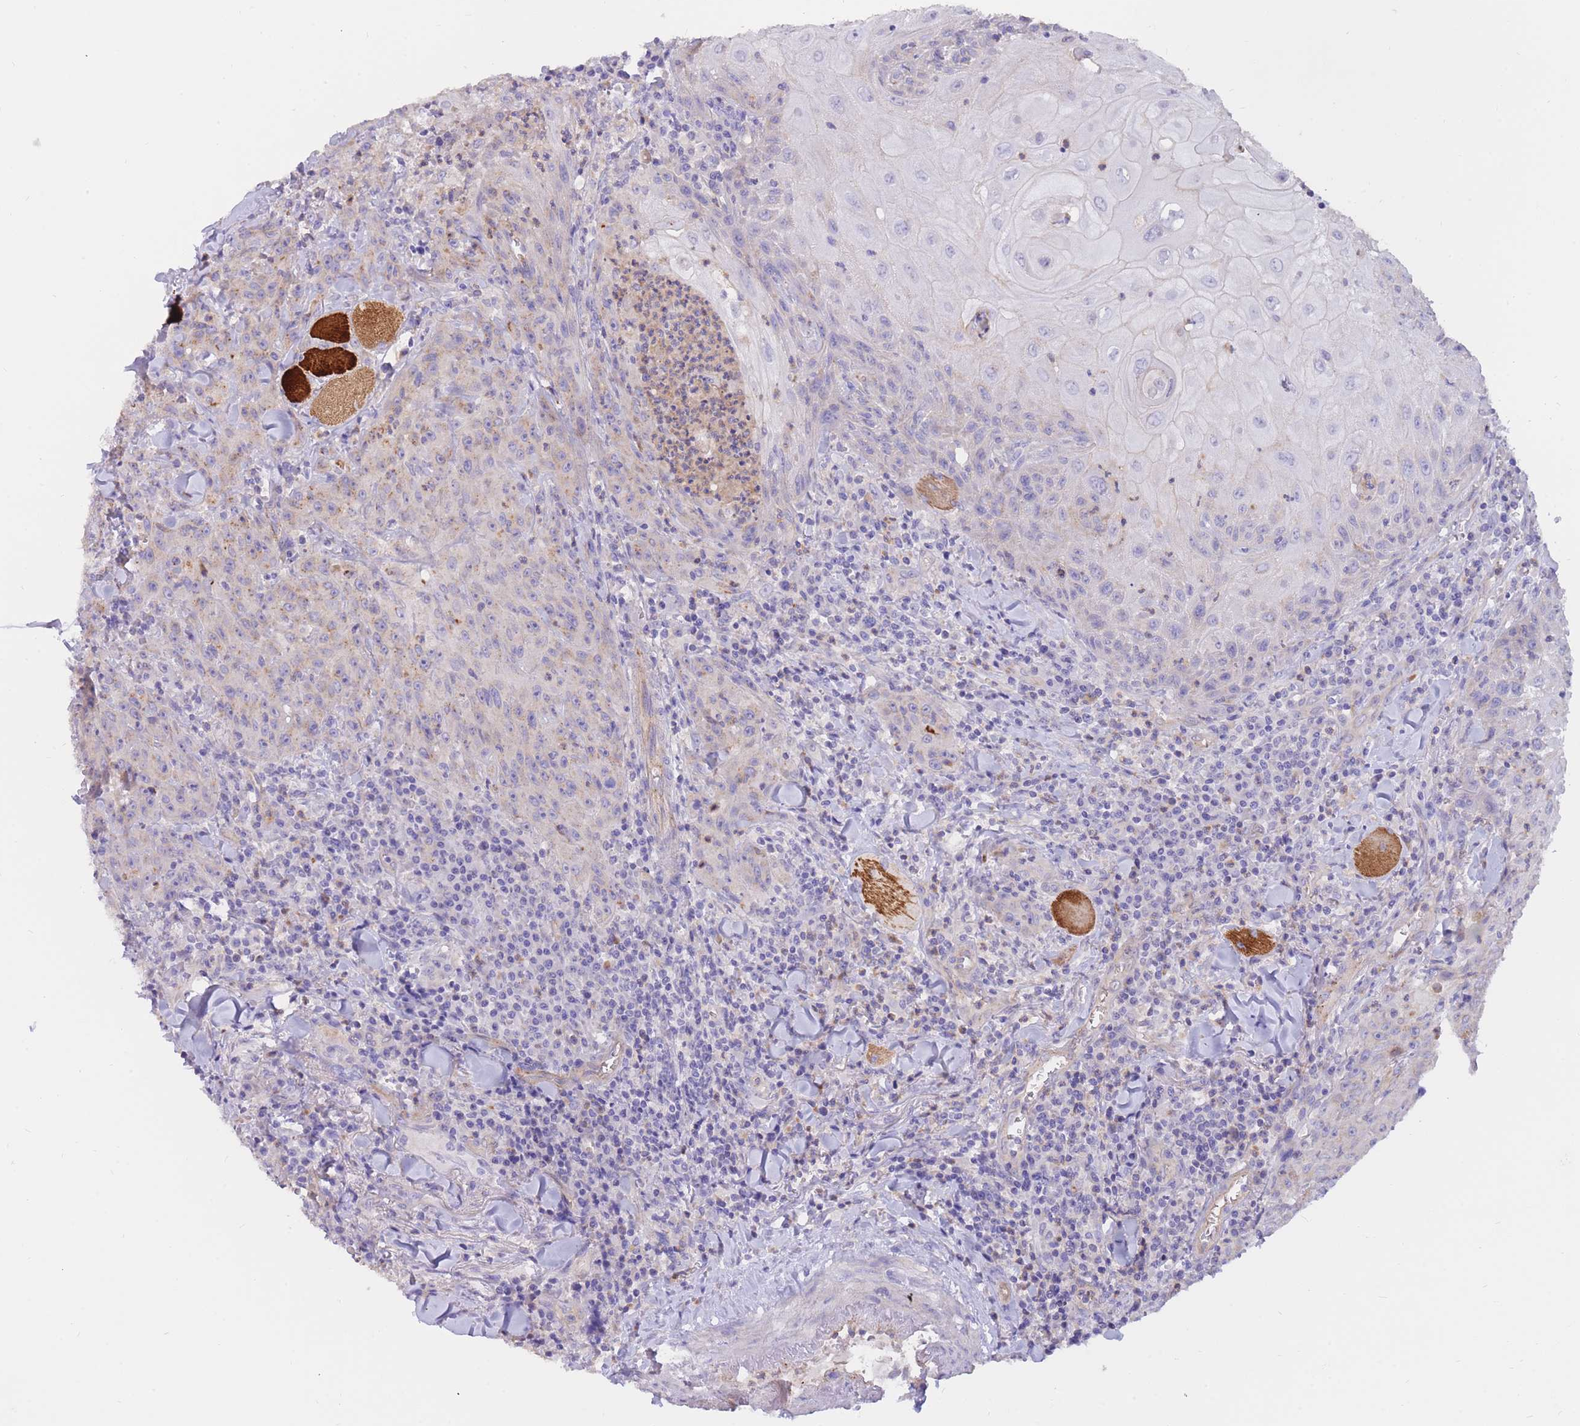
{"staining": {"intensity": "negative", "quantity": "none", "location": "none"}, "tissue": "head and neck cancer", "cell_type": "Tumor cells", "image_type": "cancer", "snomed": [{"axis": "morphology", "description": "Normal tissue, NOS"}, {"axis": "morphology", "description": "Squamous cell carcinoma, NOS"}, {"axis": "topography", "description": "Oral tissue"}, {"axis": "topography", "description": "Head-Neck"}], "caption": "The immunohistochemistry photomicrograph has no significant positivity in tumor cells of head and neck cancer (squamous cell carcinoma) tissue.", "gene": "SULT1A1", "patient": {"sex": "female", "age": 70}}